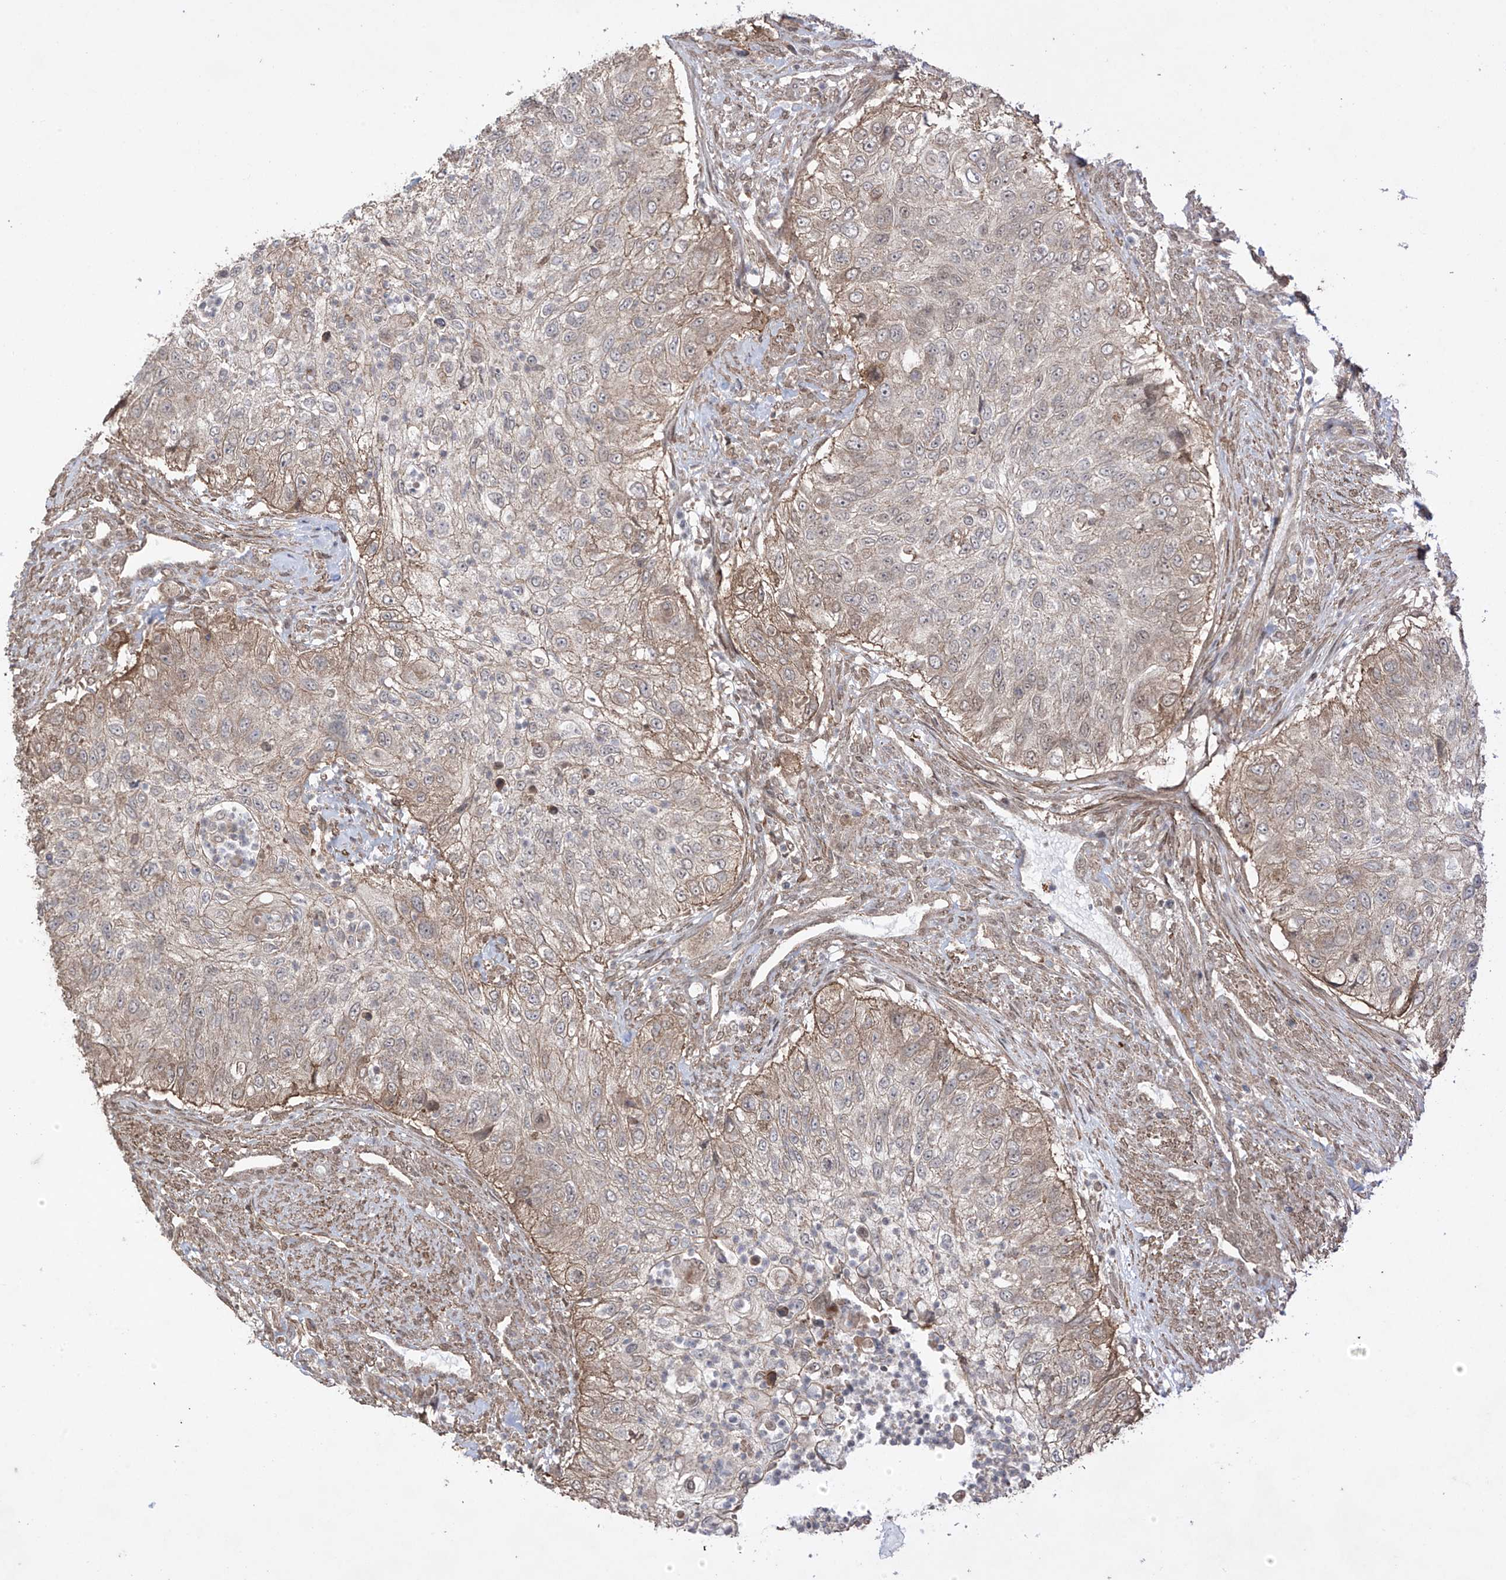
{"staining": {"intensity": "weak", "quantity": "25%-75%", "location": "cytoplasmic/membranous"}, "tissue": "urothelial cancer", "cell_type": "Tumor cells", "image_type": "cancer", "snomed": [{"axis": "morphology", "description": "Urothelial carcinoma, High grade"}, {"axis": "topography", "description": "Urinary bladder"}], "caption": "Immunohistochemistry photomicrograph of neoplastic tissue: urothelial carcinoma (high-grade) stained using immunohistochemistry (IHC) demonstrates low levels of weak protein expression localized specifically in the cytoplasmic/membranous of tumor cells, appearing as a cytoplasmic/membranous brown color.", "gene": "ABCD1", "patient": {"sex": "female", "age": 60}}